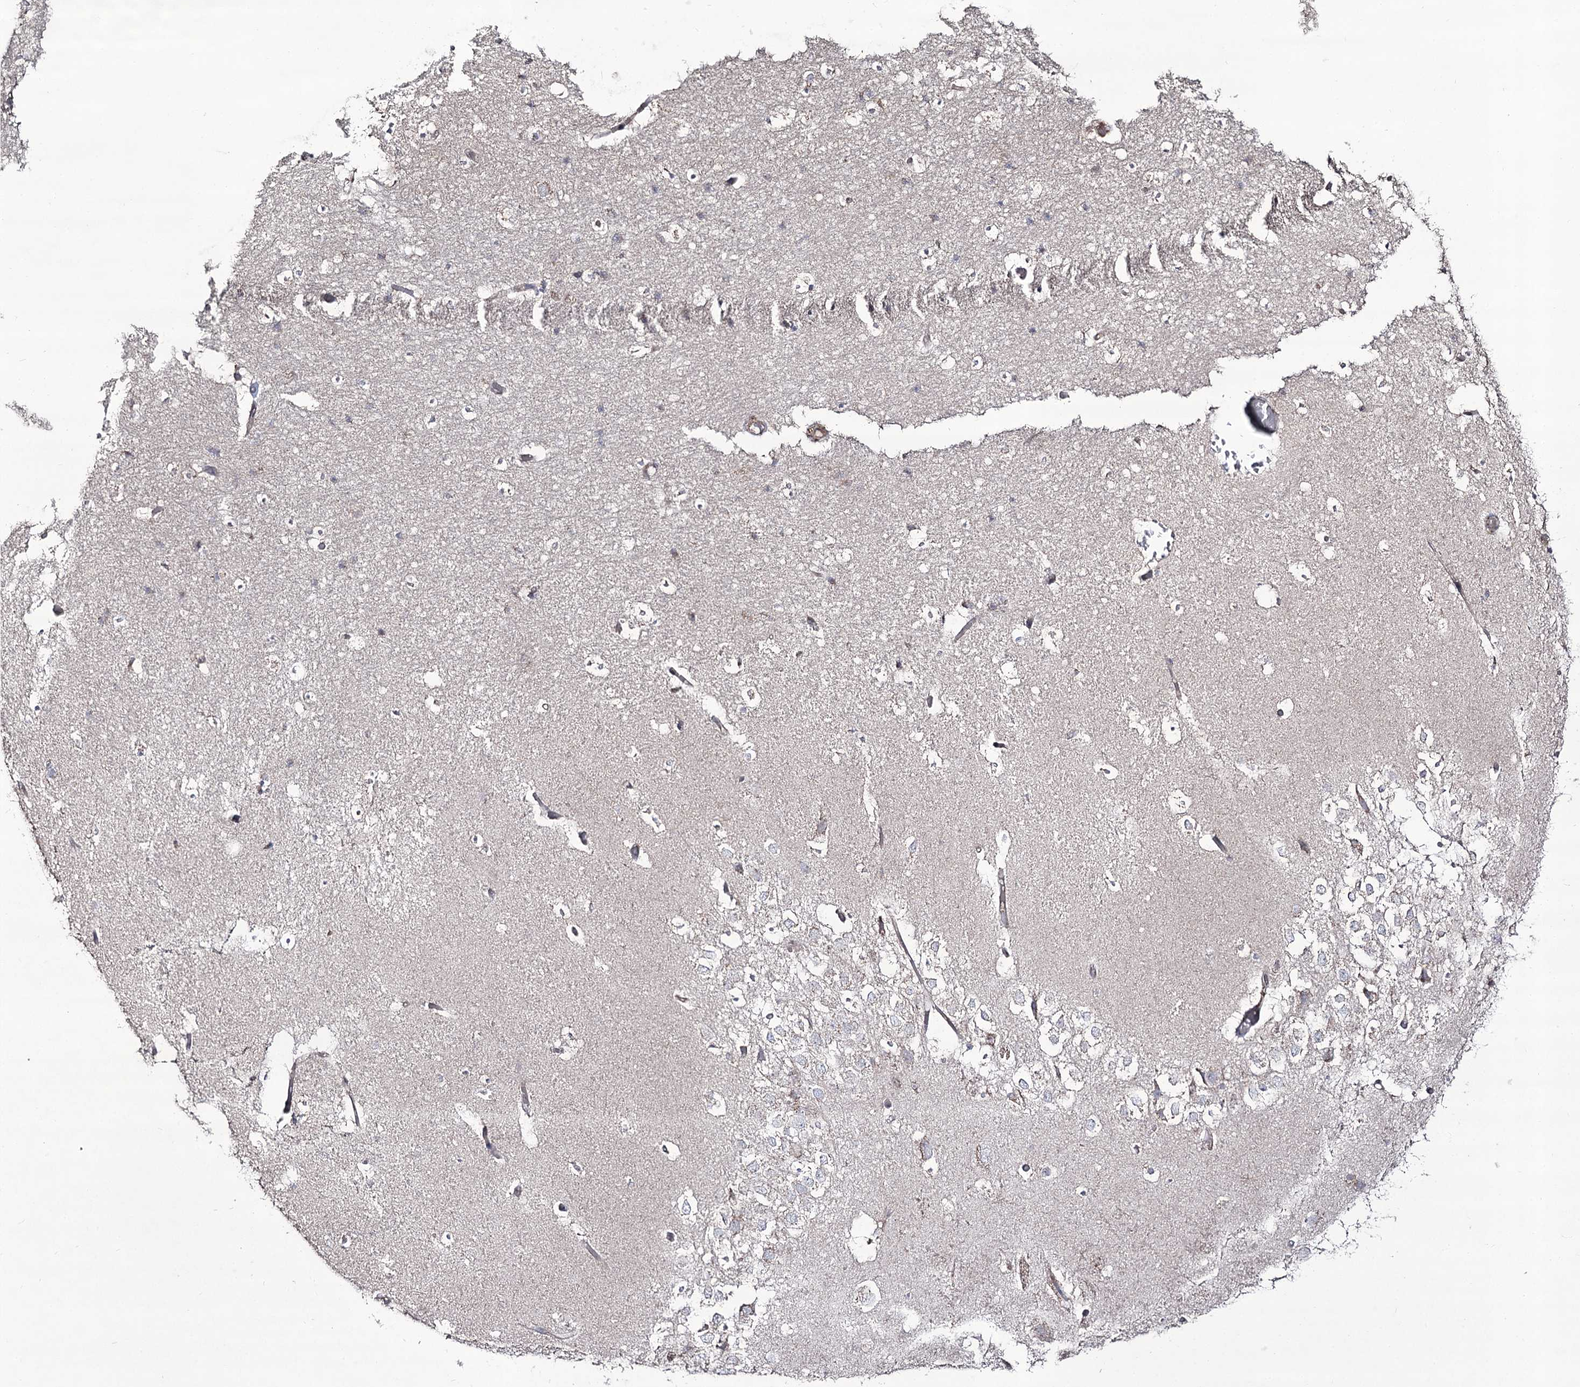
{"staining": {"intensity": "negative", "quantity": "none", "location": "none"}, "tissue": "hippocampus", "cell_type": "Glial cells", "image_type": "normal", "snomed": [{"axis": "morphology", "description": "Normal tissue, NOS"}, {"axis": "topography", "description": "Hippocampus"}], "caption": "Glial cells show no significant staining in unremarkable hippocampus. The staining was performed using DAB to visualize the protein expression in brown, while the nuclei were stained in blue with hematoxylin (Magnification: 20x).", "gene": "REXO2", "patient": {"sex": "female", "age": 52}}